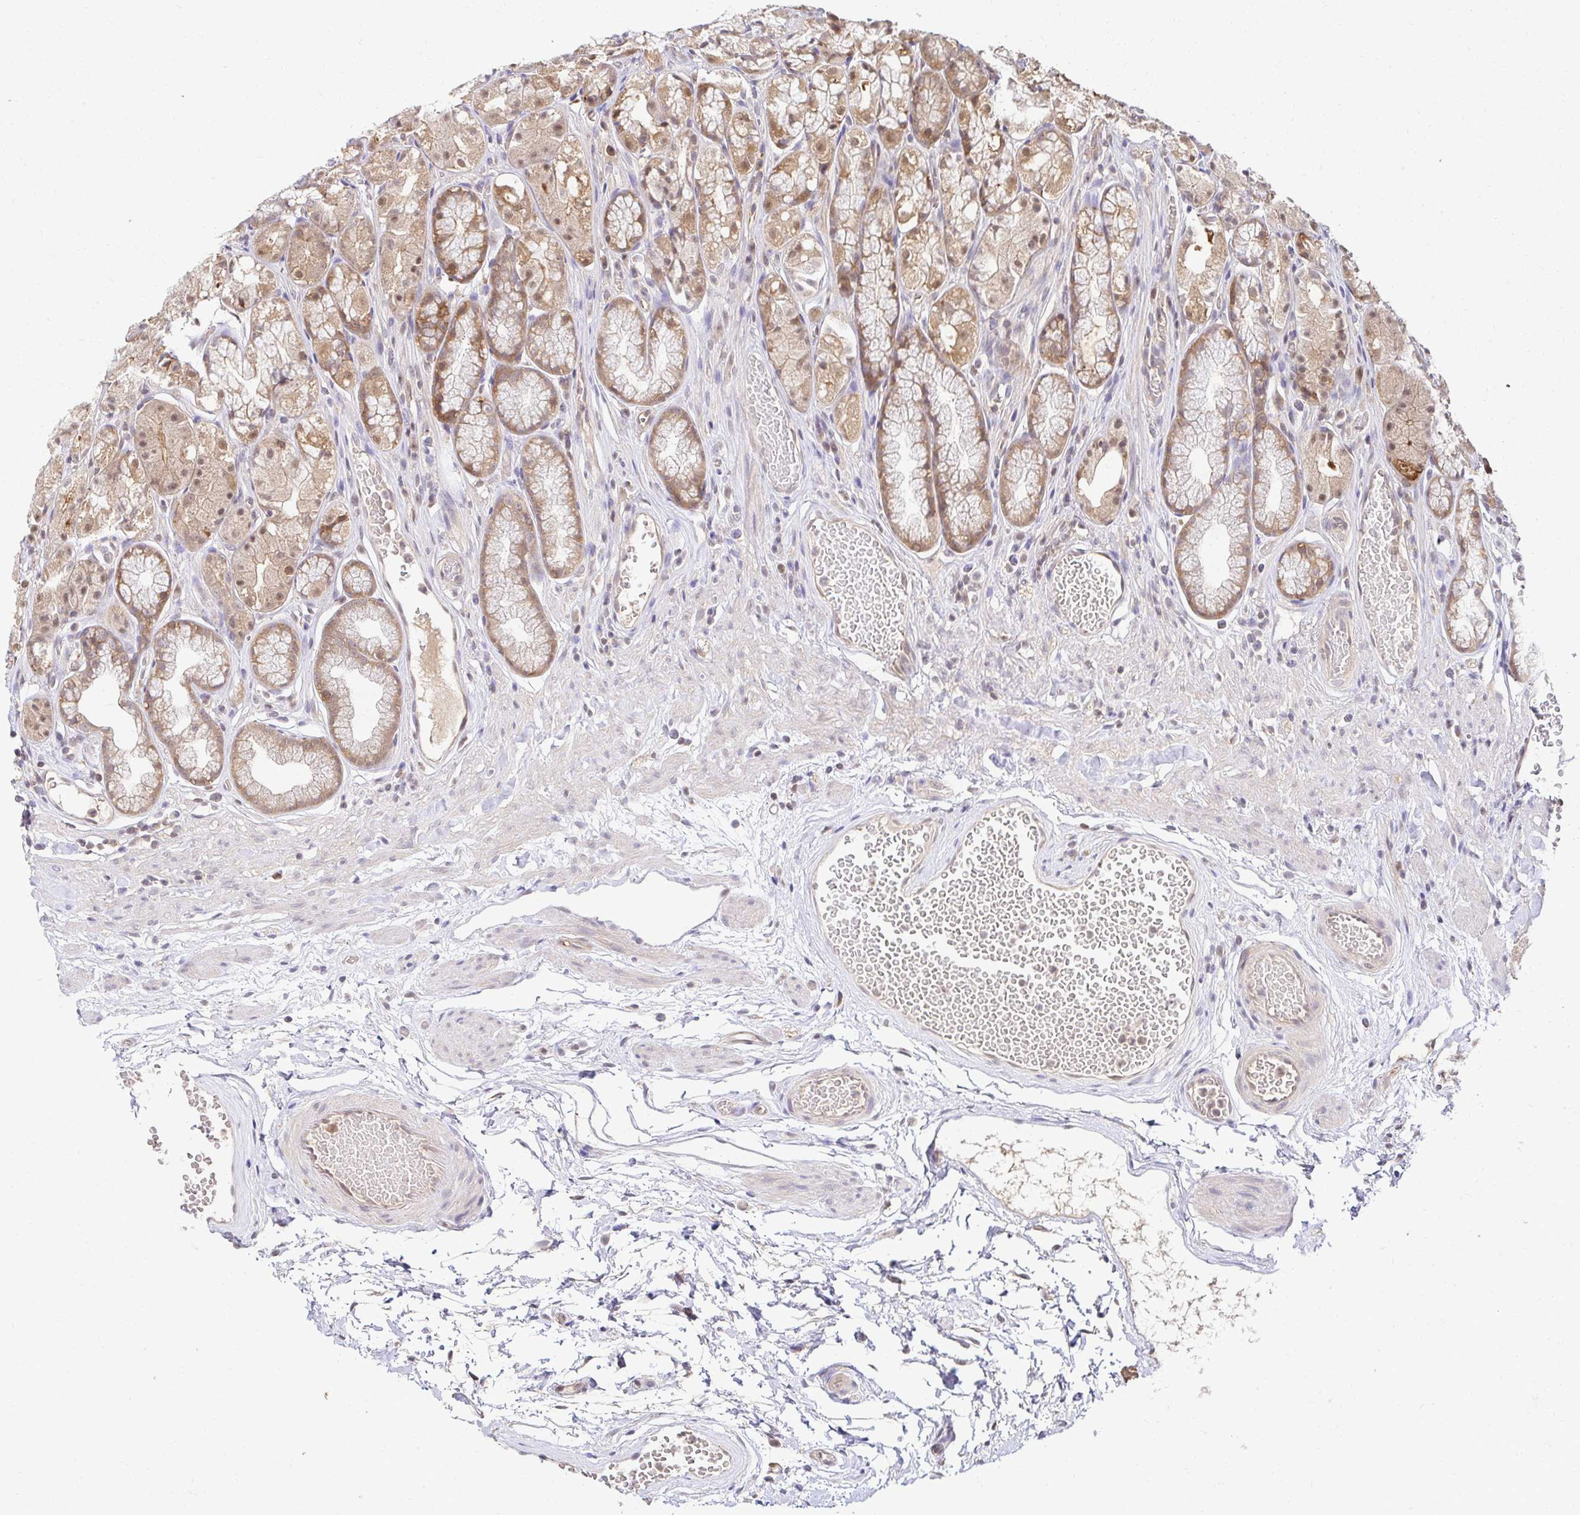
{"staining": {"intensity": "moderate", "quantity": ">75%", "location": "cytoplasmic/membranous,nuclear"}, "tissue": "stomach", "cell_type": "Glandular cells", "image_type": "normal", "snomed": [{"axis": "morphology", "description": "Normal tissue, NOS"}, {"axis": "topography", "description": "Smooth muscle"}, {"axis": "topography", "description": "Stomach"}], "caption": "DAB (3,3'-diaminobenzidine) immunohistochemical staining of benign human stomach shows moderate cytoplasmic/membranous,nuclear protein positivity in approximately >75% of glandular cells. The protein is stained brown, and the nuclei are stained in blue (DAB IHC with brightfield microscopy, high magnification).", "gene": "PSMA4", "patient": {"sex": "male", "age": 70}}